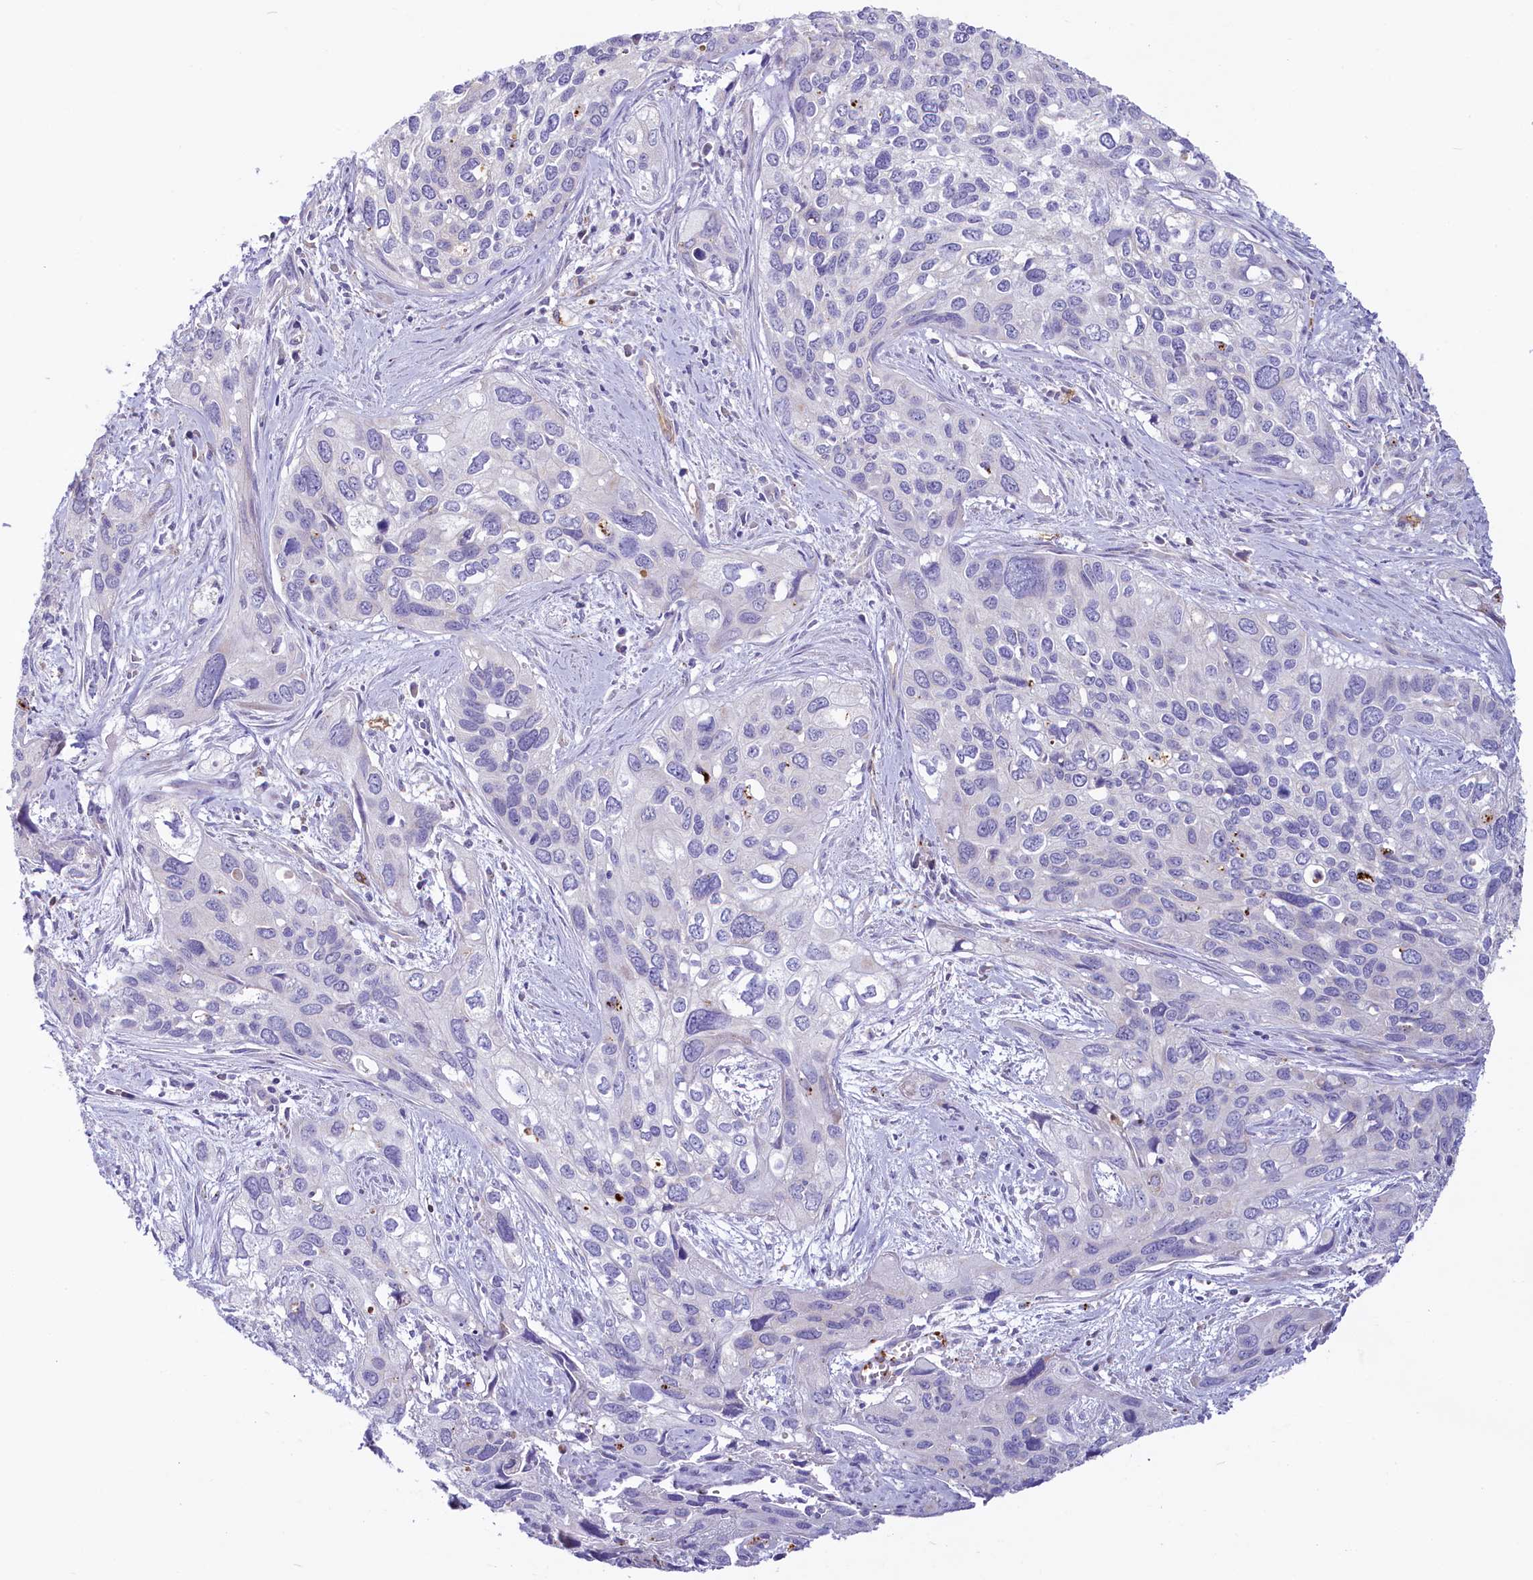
{"staining": {"intensity": "negative", "quantity": "none", "location": "none"}, "tissue": "cervical cancer", "cell_type": "Tumor cells", "image_type": "cancer", "snomed": [{"axis": "morphology", "description": "Squamous cell carcinoma, NOS"}, {"axis": "topography", "description": "Cervix"}], "caption": "This is an immunohistochemistry photomicrograph of human cervical cancer (squamous cell carcinoma). There is no staining in tumor cells.", "gene": "LMOD3", "patient": {"sex": "female", "age": 55}}